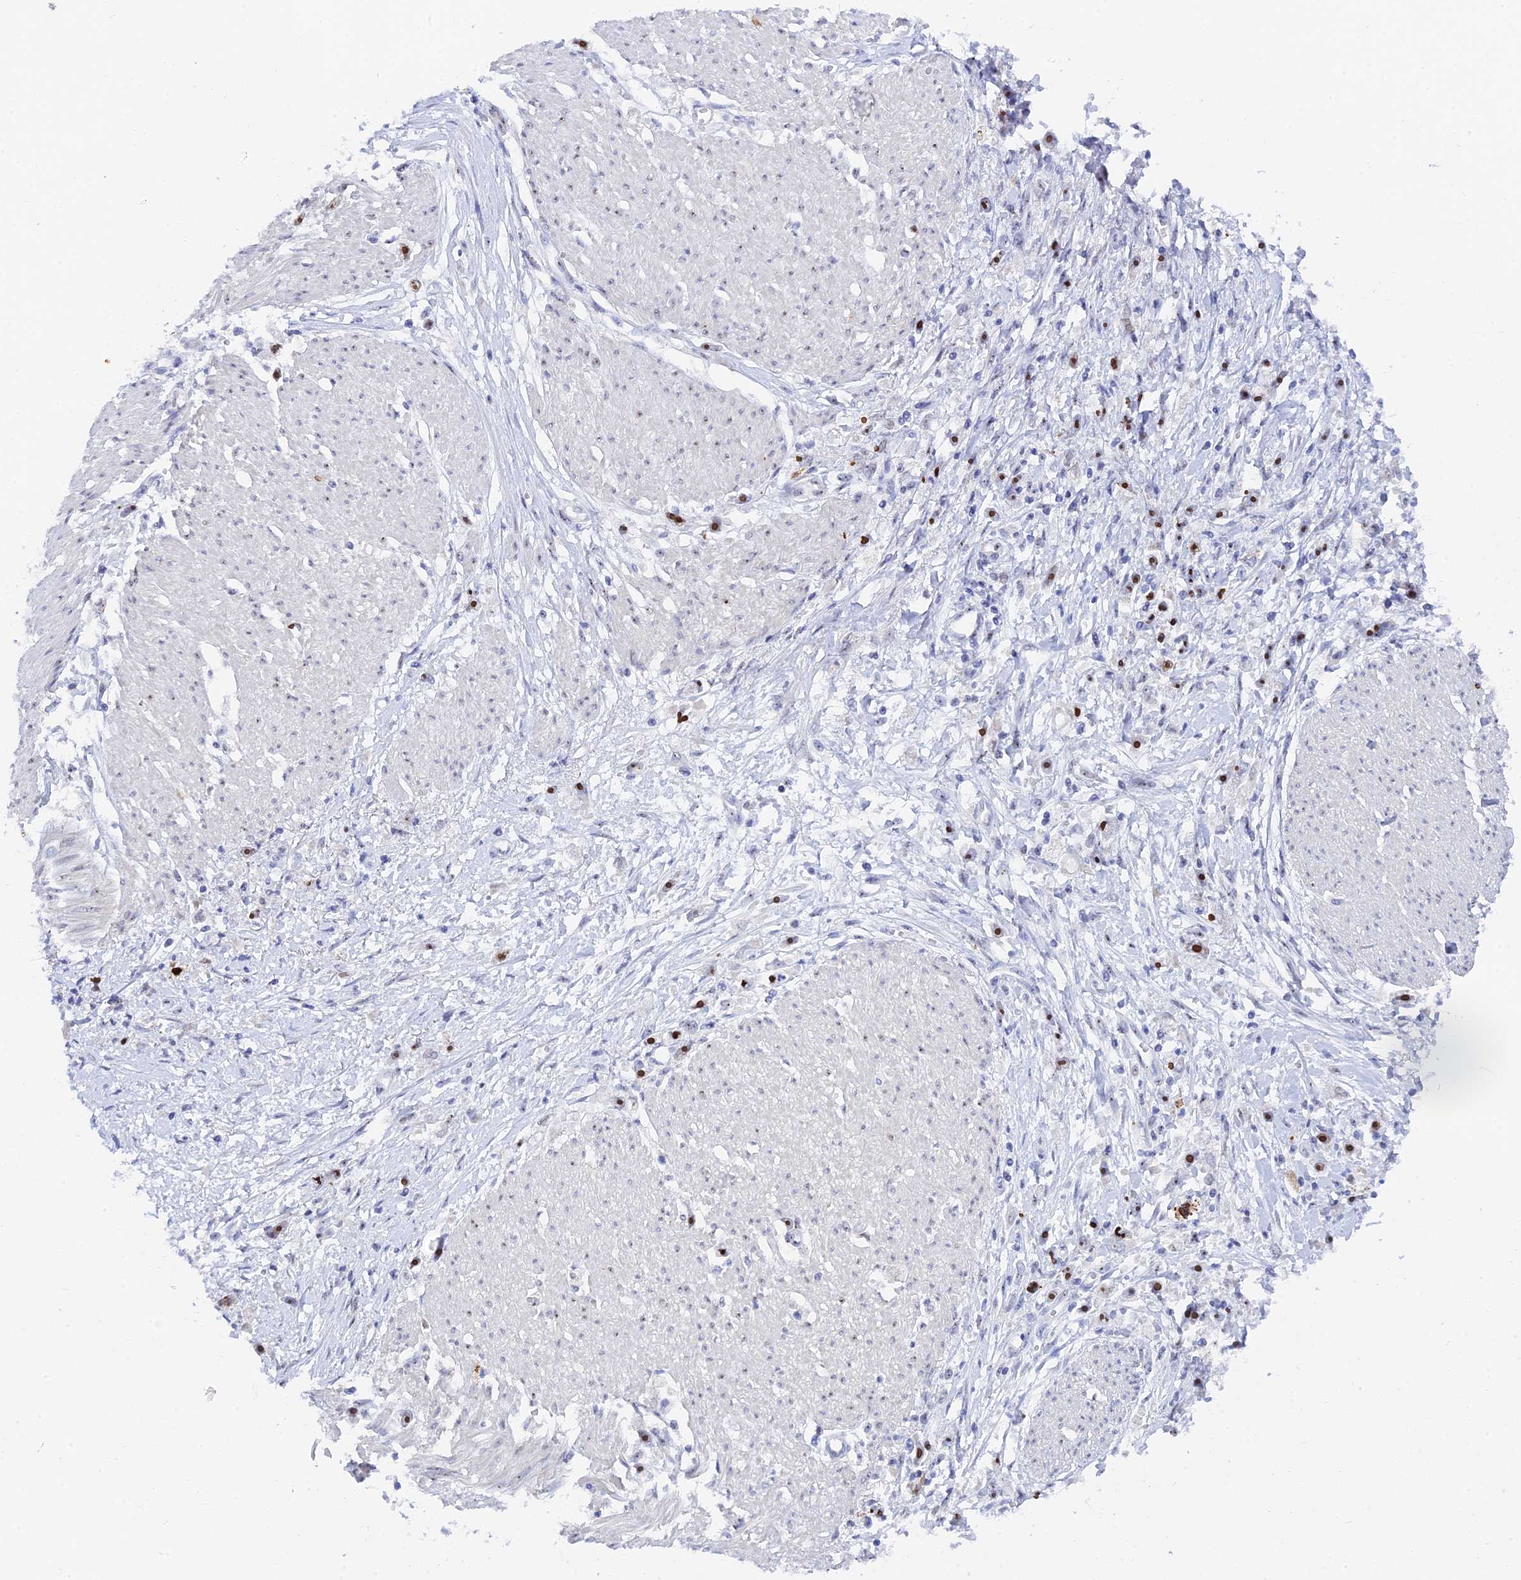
{"staining": {"intensity": "strong", "quantity": "25%-75%", "location": "nuclear"}, "tissue": "stomach cancer", "cell_type": "Tumor cells", "image_type": "cancer", "snomed": [{"axis": "morphology", "description": "Adenocarcinoma, NOS"}, {"axis": "topography", "description": "Stomach"}], "caption": "A brown stain highlights strong nuclear expression of a protein in stomach cancer tumor cells.", "gene": "RSL1D1", "patient": {"sex": "female", "age": 59}}